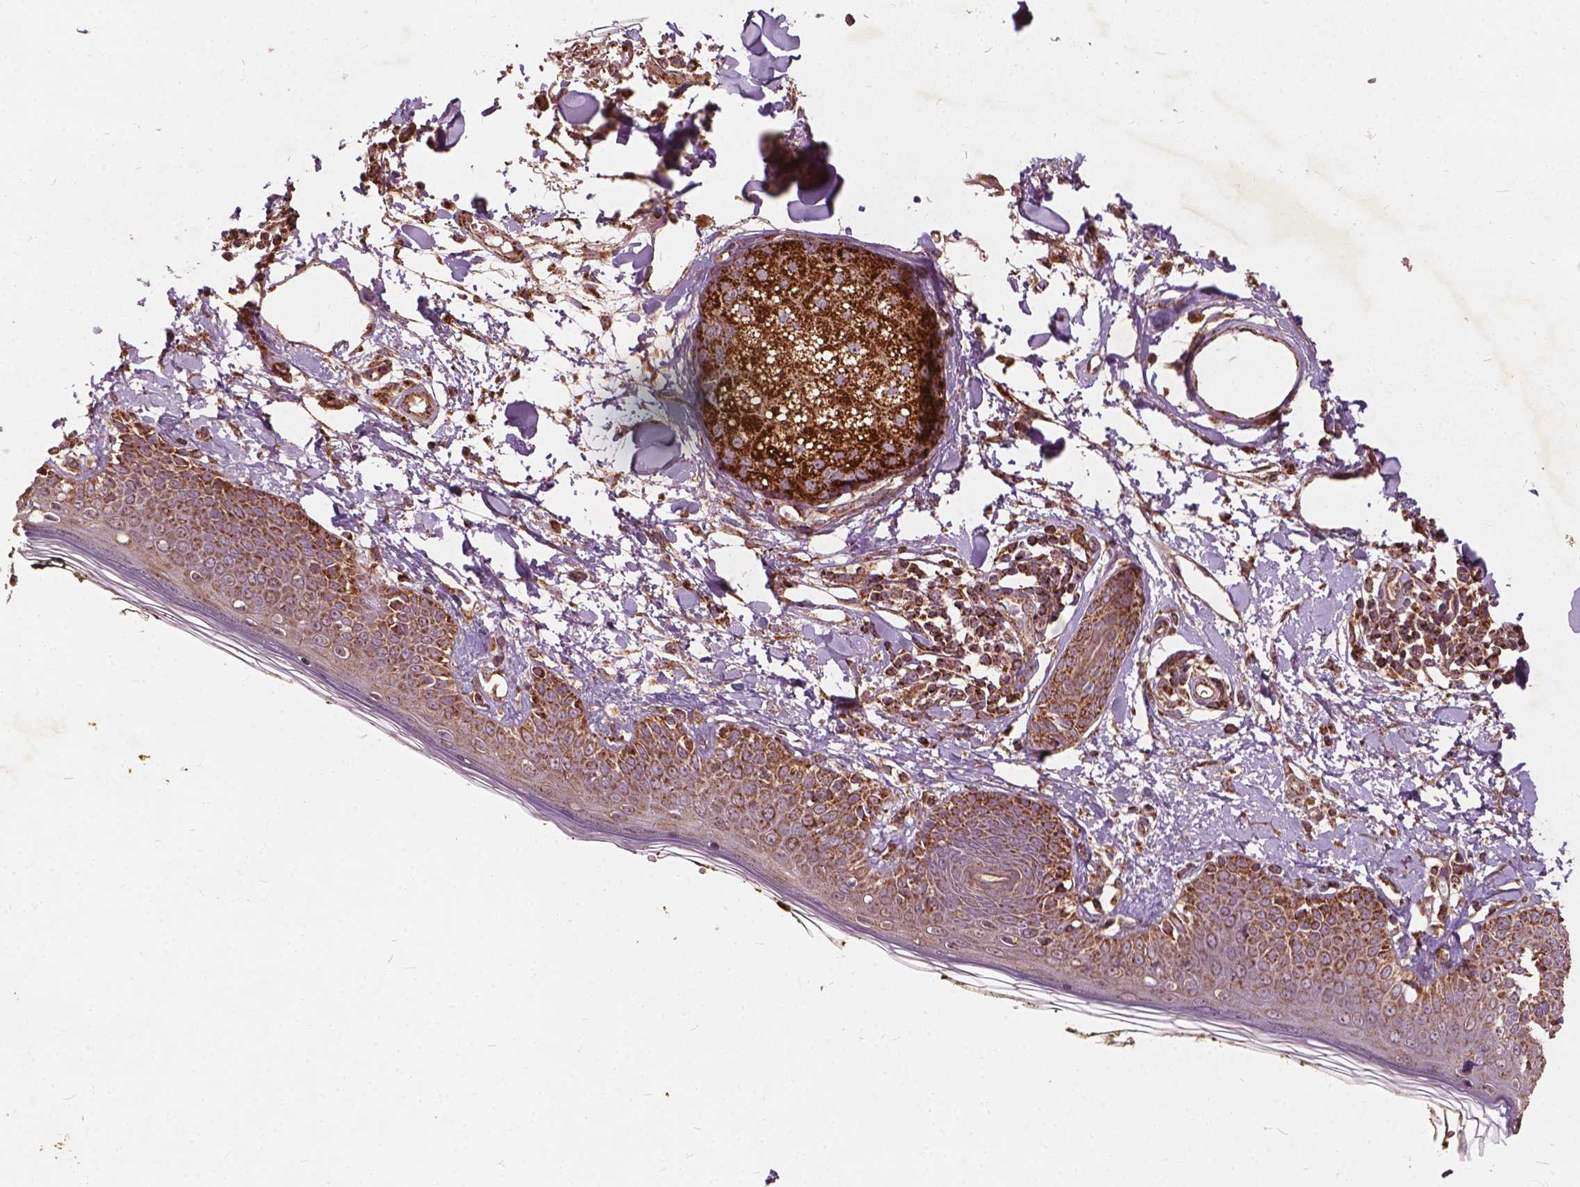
{"staining": {"intensity": "moderate", "quantity": ">75%", "location": "cytoplasmic/membranous"}, "tissue": "skin", "cell_type": "Fibroblasts", "image_type": "normal", "snomed": [{"axis": "morphology", "description": "Normal tissue, NOS"}, {"axis": "topography", "description": "Skin"}], "caption": "Skin stained with IHC exhibits moderate cytoplasmic/membranous positivity in approximately >75% of fibroblasts. The staining is performed using DAB brown chromogen to label protein expression. The nuclei are counter-stained blue using hematoxylin.", "gene": "UBXN2A", "patient": {"sex": "male", "age": 76}}